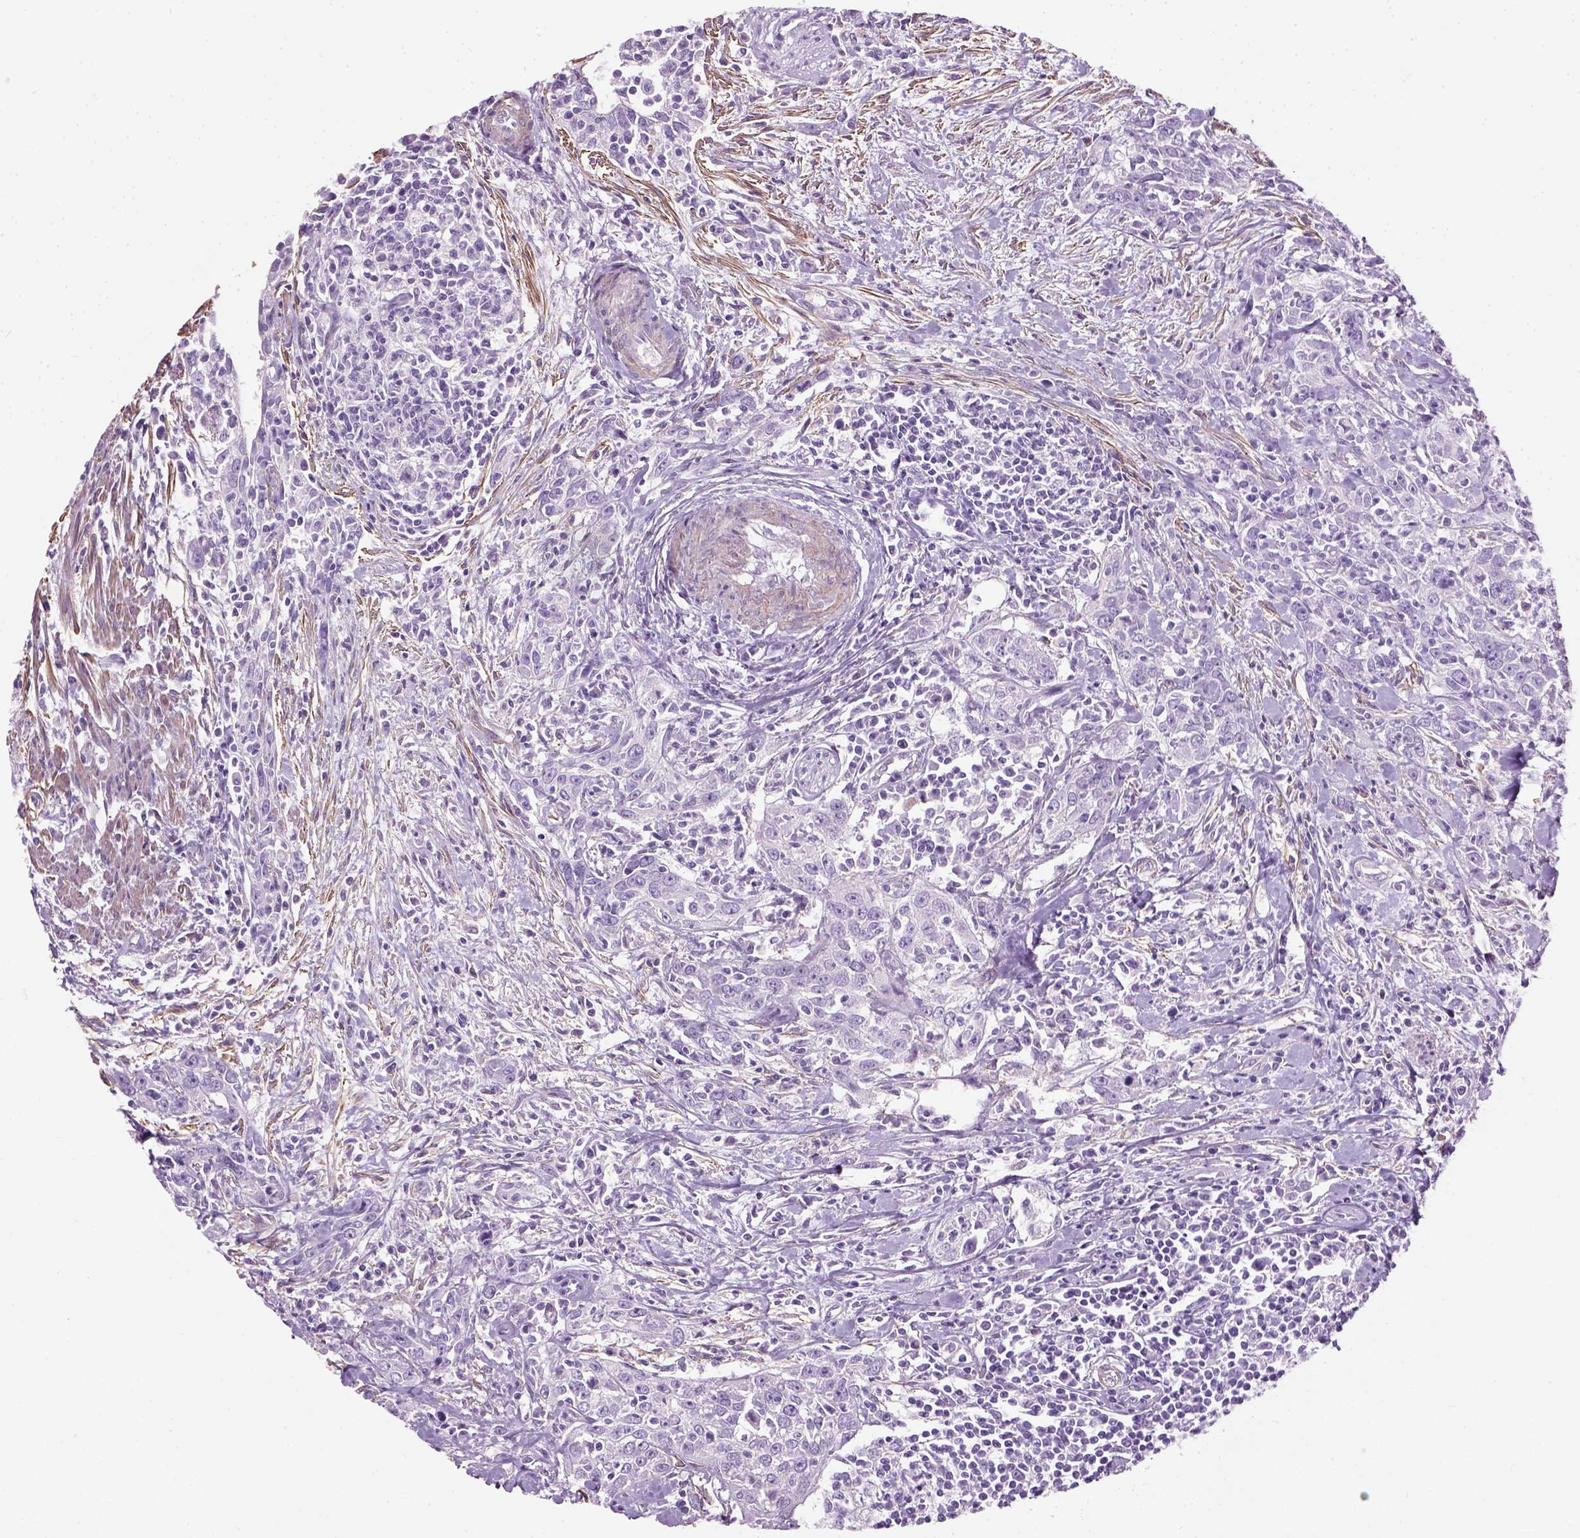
{"staining": {"intensity": "negative", "quantity": "none", "location": "none"}, "tissue": "urothelial cancer", "cell_type": "Tumor cells", "image_type": "cancer", "snomed": [{"axis": "morphology", "description": "Urothelial carcinoma, High grade"}, {"axis": "topography", "description": "Urinary bladder"}], "caption": "There is no significant staining in tumor cells of high-grade urothelial carcinoma. Nuclei are stained in blue.", "gene": "FAM161A", "patient": {"sex": "male", "age": 83}}